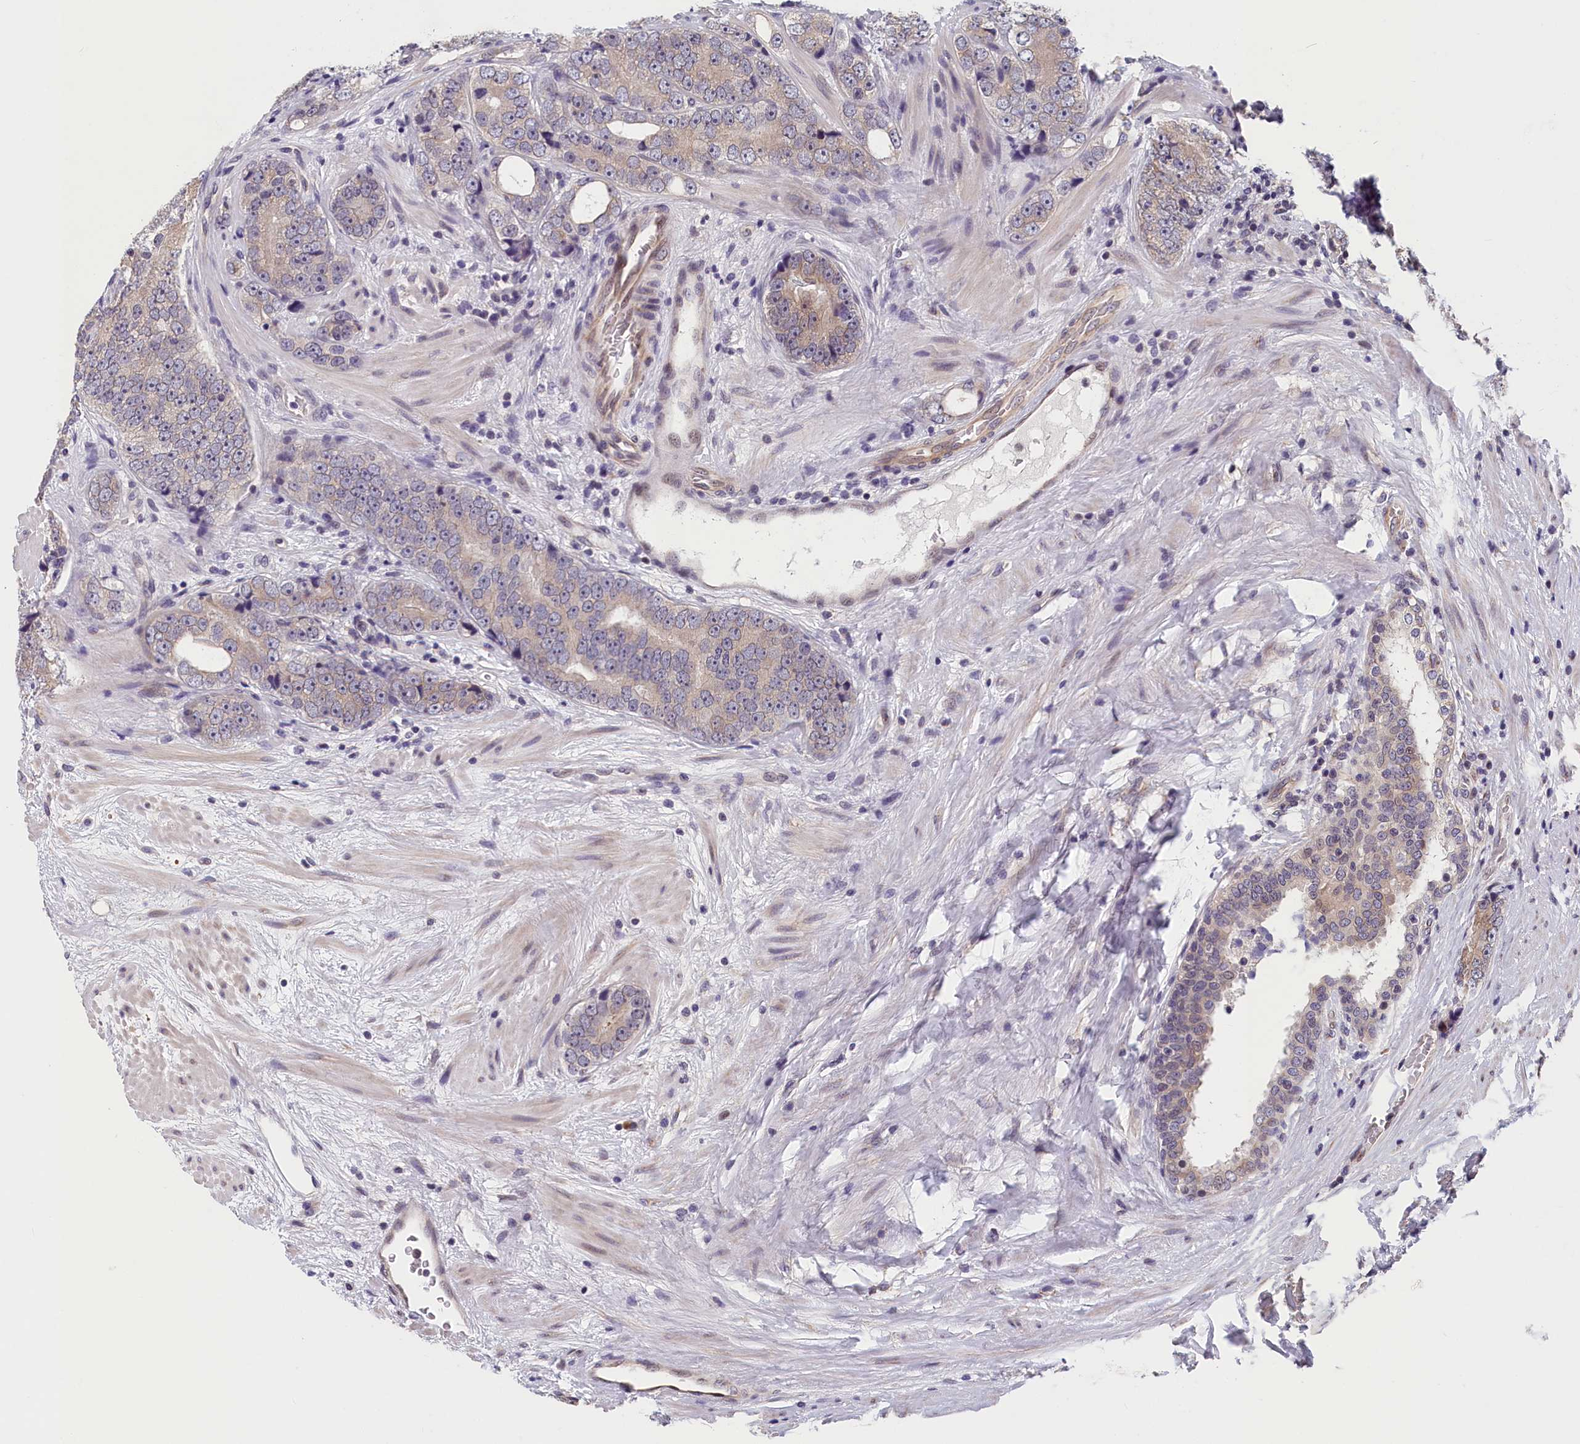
{"staining": {"intensity": "weak", "quantity": "<25%", "location": "cytoplasmic/membranous"}, "tissue": "prostate cancer", "cell_type": "Tumor cells", "image_type": "cancer", "snomed": [{"axis": "morphology", "description": "Adenocarcinoma, High grade"}, {"axis": "topography", "description": "Prostate"}], "caption": "High magnification brightfield microscopy of prostate cancer stained with DAB (3,3'-diaminobenzidine) (brown) and counterstained with hematoxylin (blue): tumor cells show no significant staining.", "gene": "TMEM116", "patient": {"sex": "male", "age": 56}}